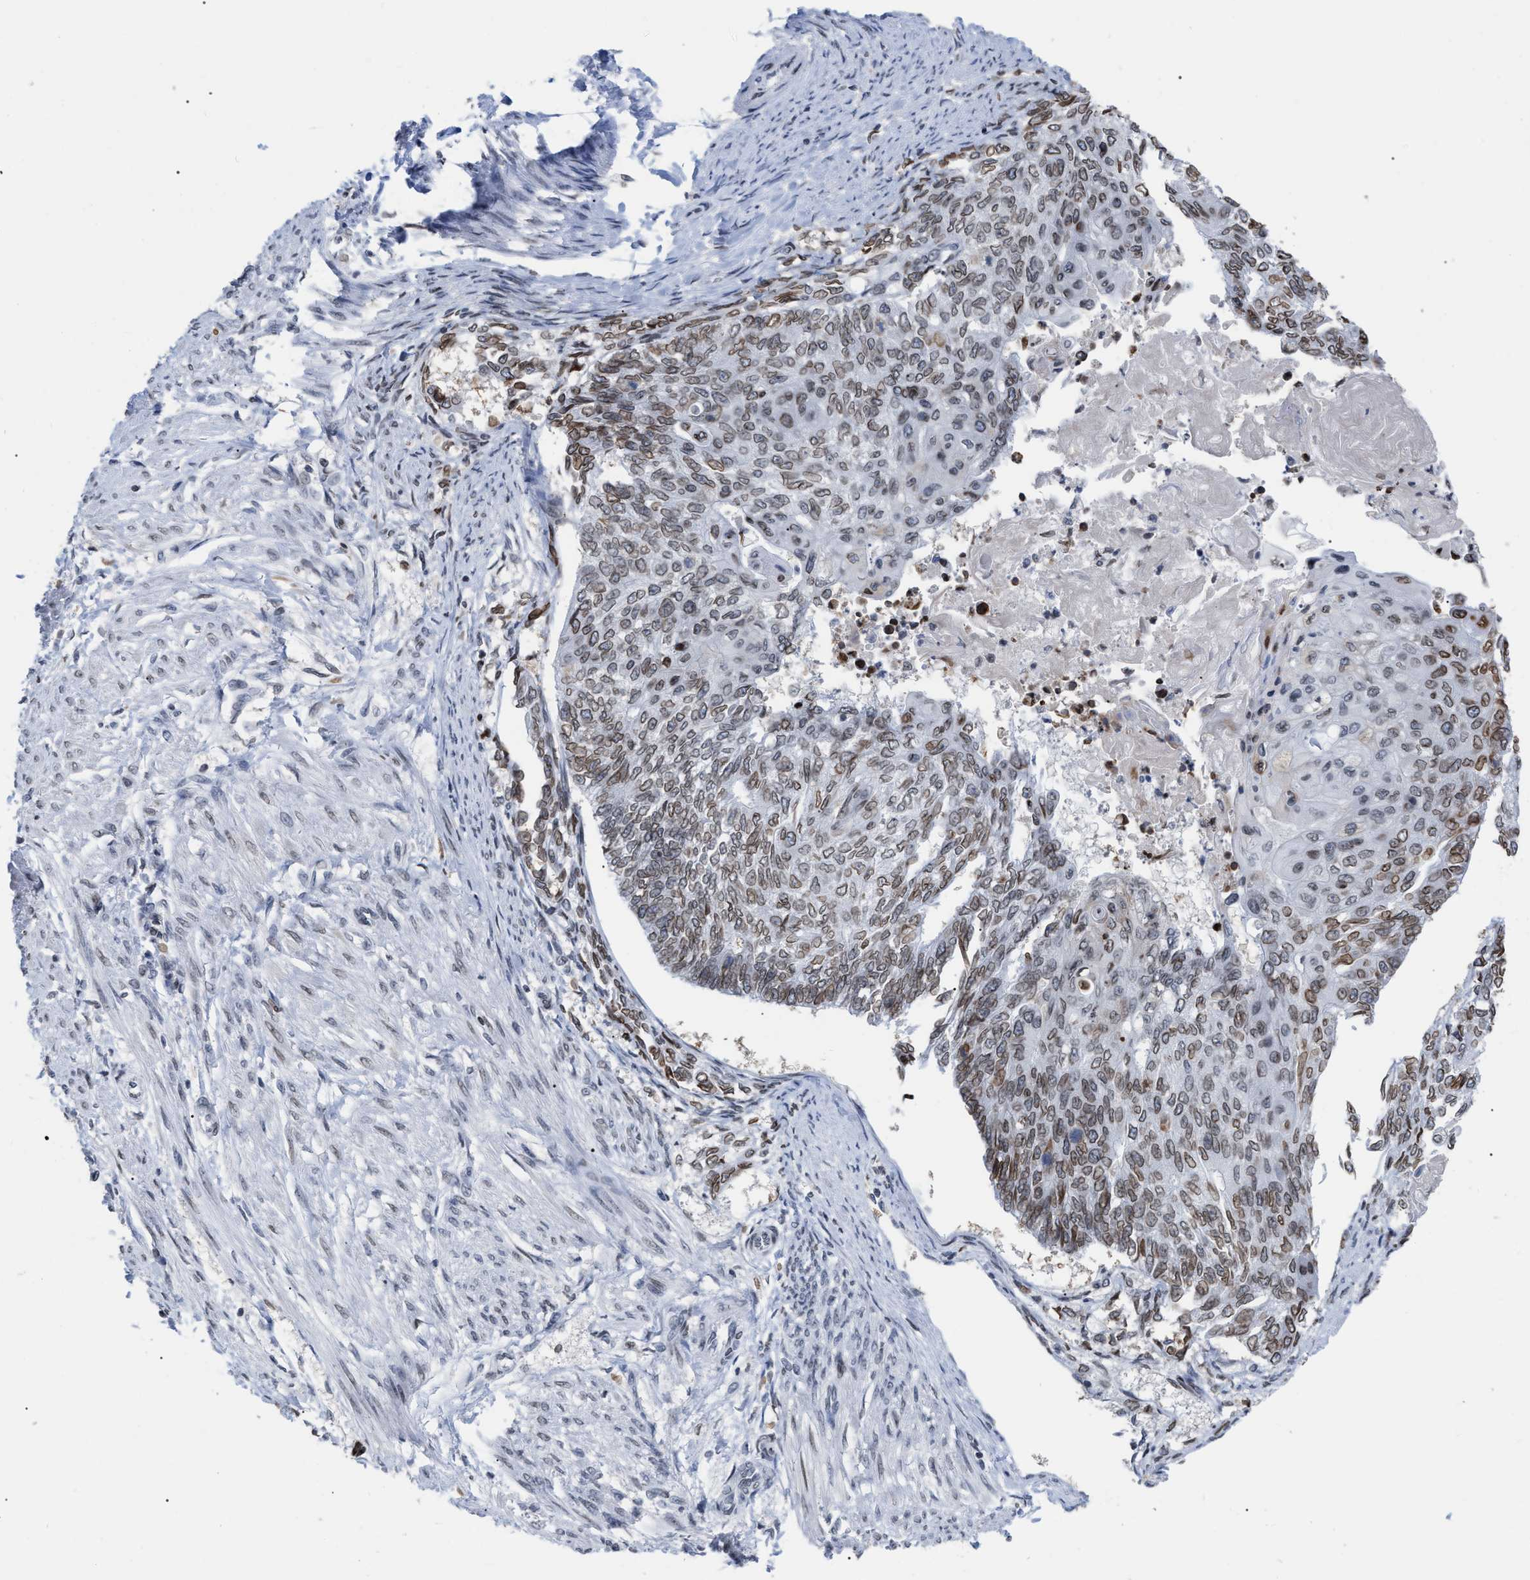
{"staining": {"intensity": "weak", "quantity": ">75%", "location": "cytoplasmic/membranous,nuclear"}, "tissue": "endometrial cancer", "cell_type": "Tumor cells", "image_type": "cancer", "snomed": [{"axis": "morphology", "description": "Adenocarcinoma, NOS"}, {"axis": "topography", "description": "Endometrium"}], "caption": "Human endometrial cancer stained with a protein marker shows weak staining in tumor cells.", "gene": "TPR", "patient": {"sex": "female", "age": 32}}